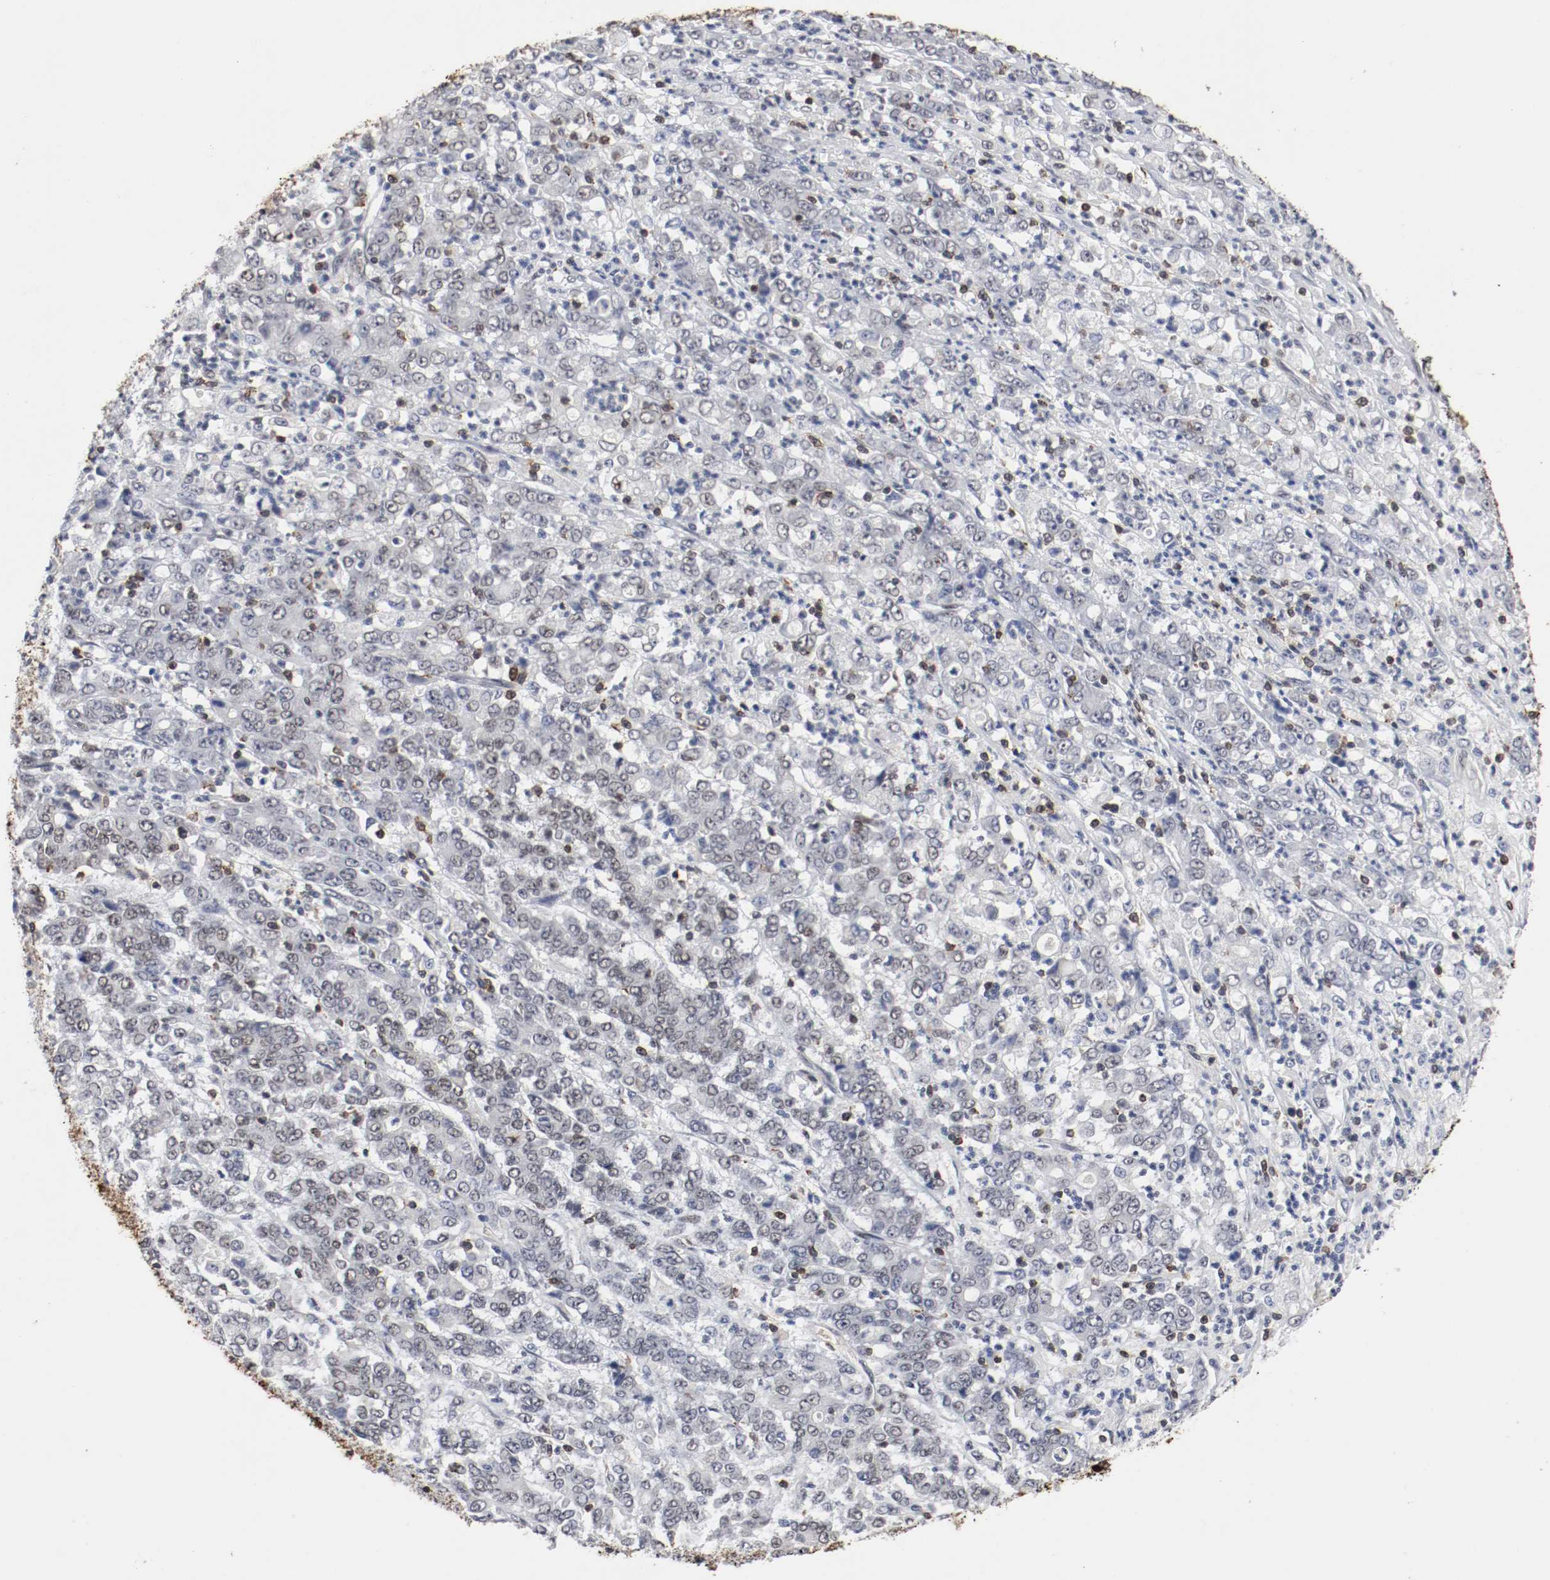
{"staining": {"intensity": "negative", "quantity": "none", "location": "none"}, "tissue": "stomach cancer", "cell_type": "Tumor cells", "image_type": "cancer", "snomed": [{"axis": "morphology", "description": "Adenocarcinoma, NOS"}, {"axis": "topography", "description": "Stomach, lower"}], "caption": "Stomach adenocarcinoma was stained to show a protein in brown. There is no significant positivity in tumor cells.", "gene": "JUND", "patient": {"sex": "female", "age": 71}}